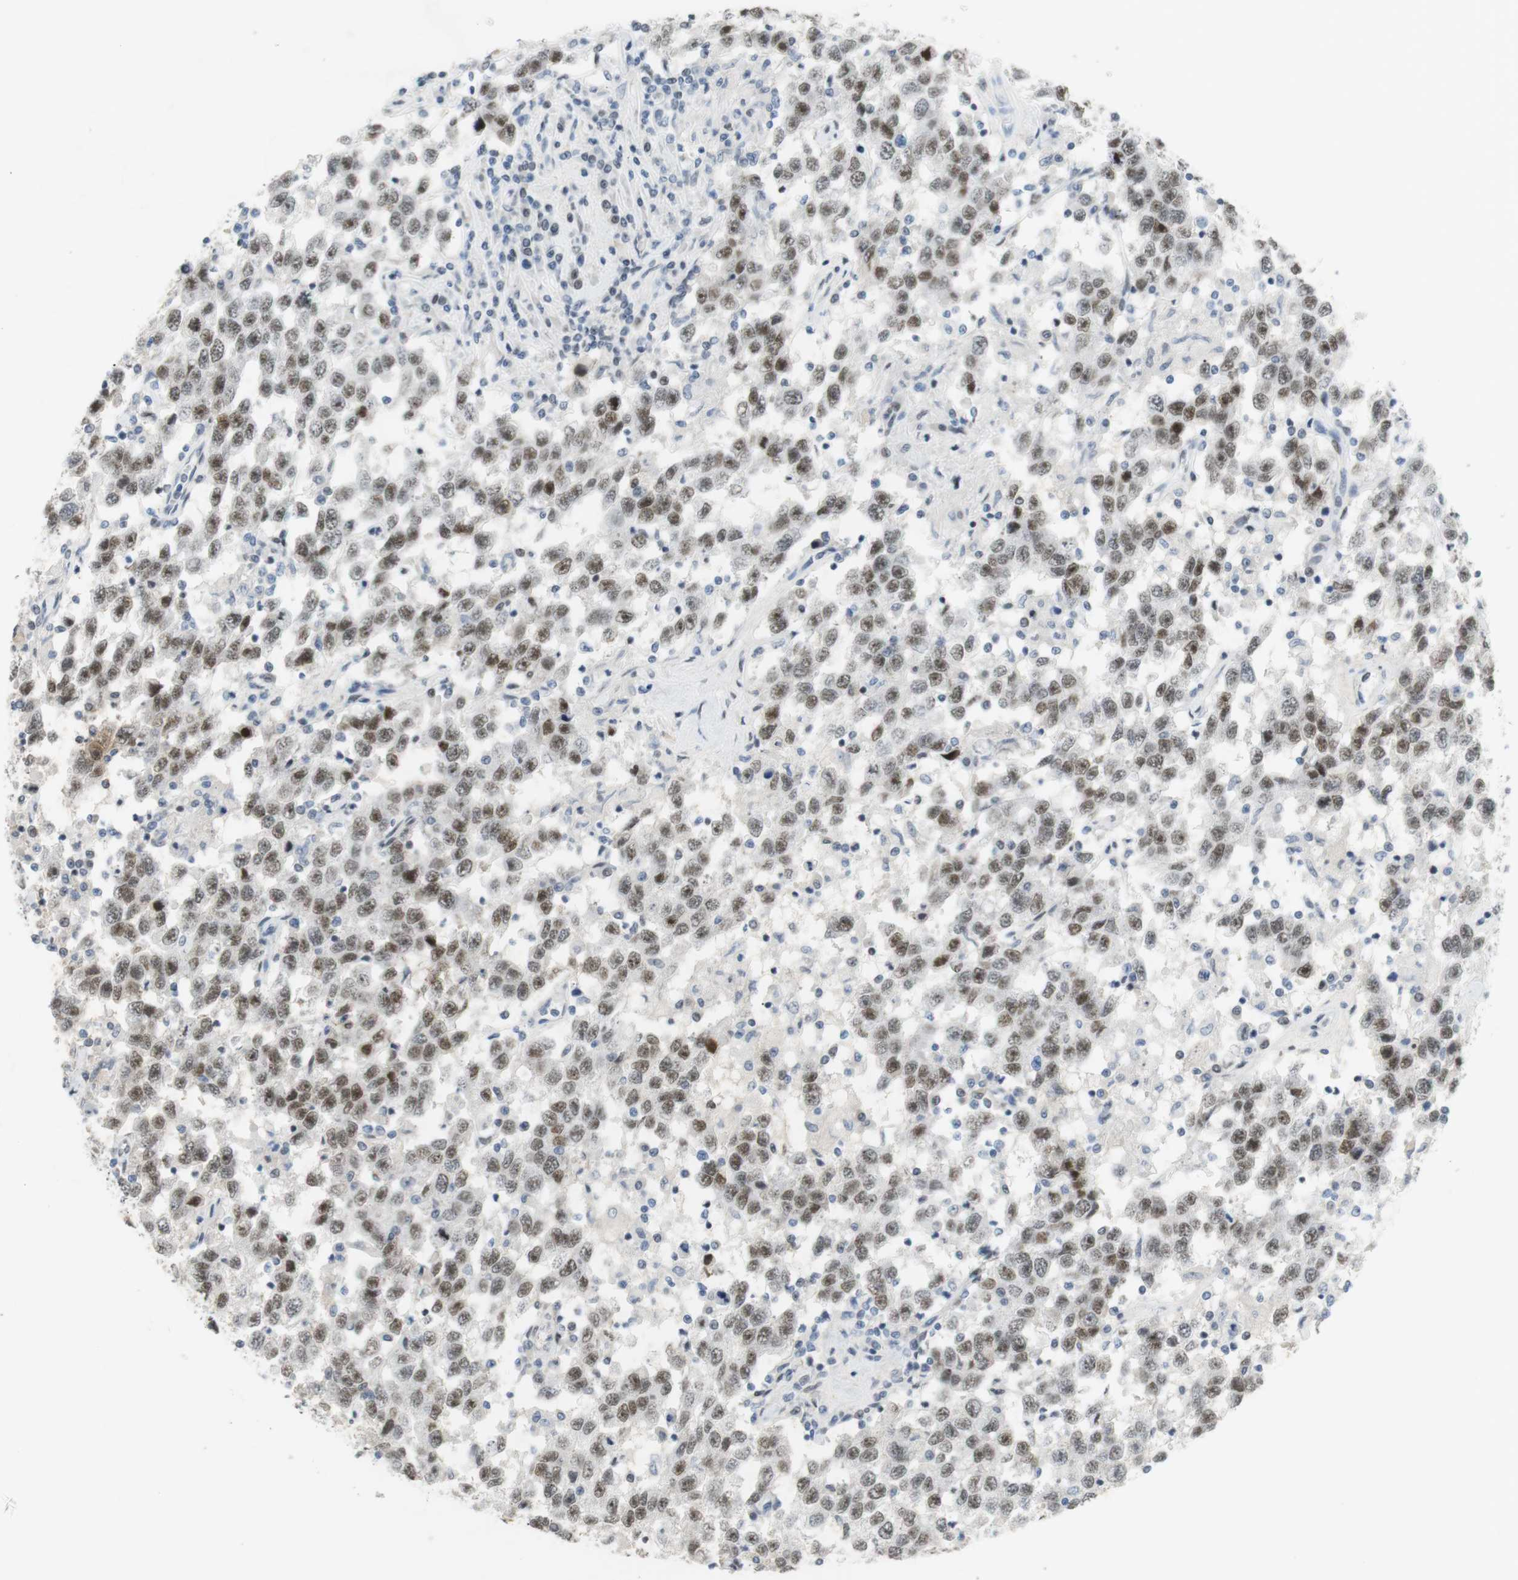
{"staining": {"intensity": "moderate", "quantity": ">75%", "location": "nuclear"}, "tissue": "testis cancer", "cell_type": "Tumor cells", "image_type": "cancer", "snomed": [{"axis": "morphology", "description": "Seminoma, NOS"}, {"axis": "topography", "description": "Testis"}], "caption": "Brown immunohistochemical staining in human testis cancer reveals moderate nuclear expression in approximately >75% of tumor cells.", "gene": "BMI1", "patient": {"sex": "male", "age": 41}}